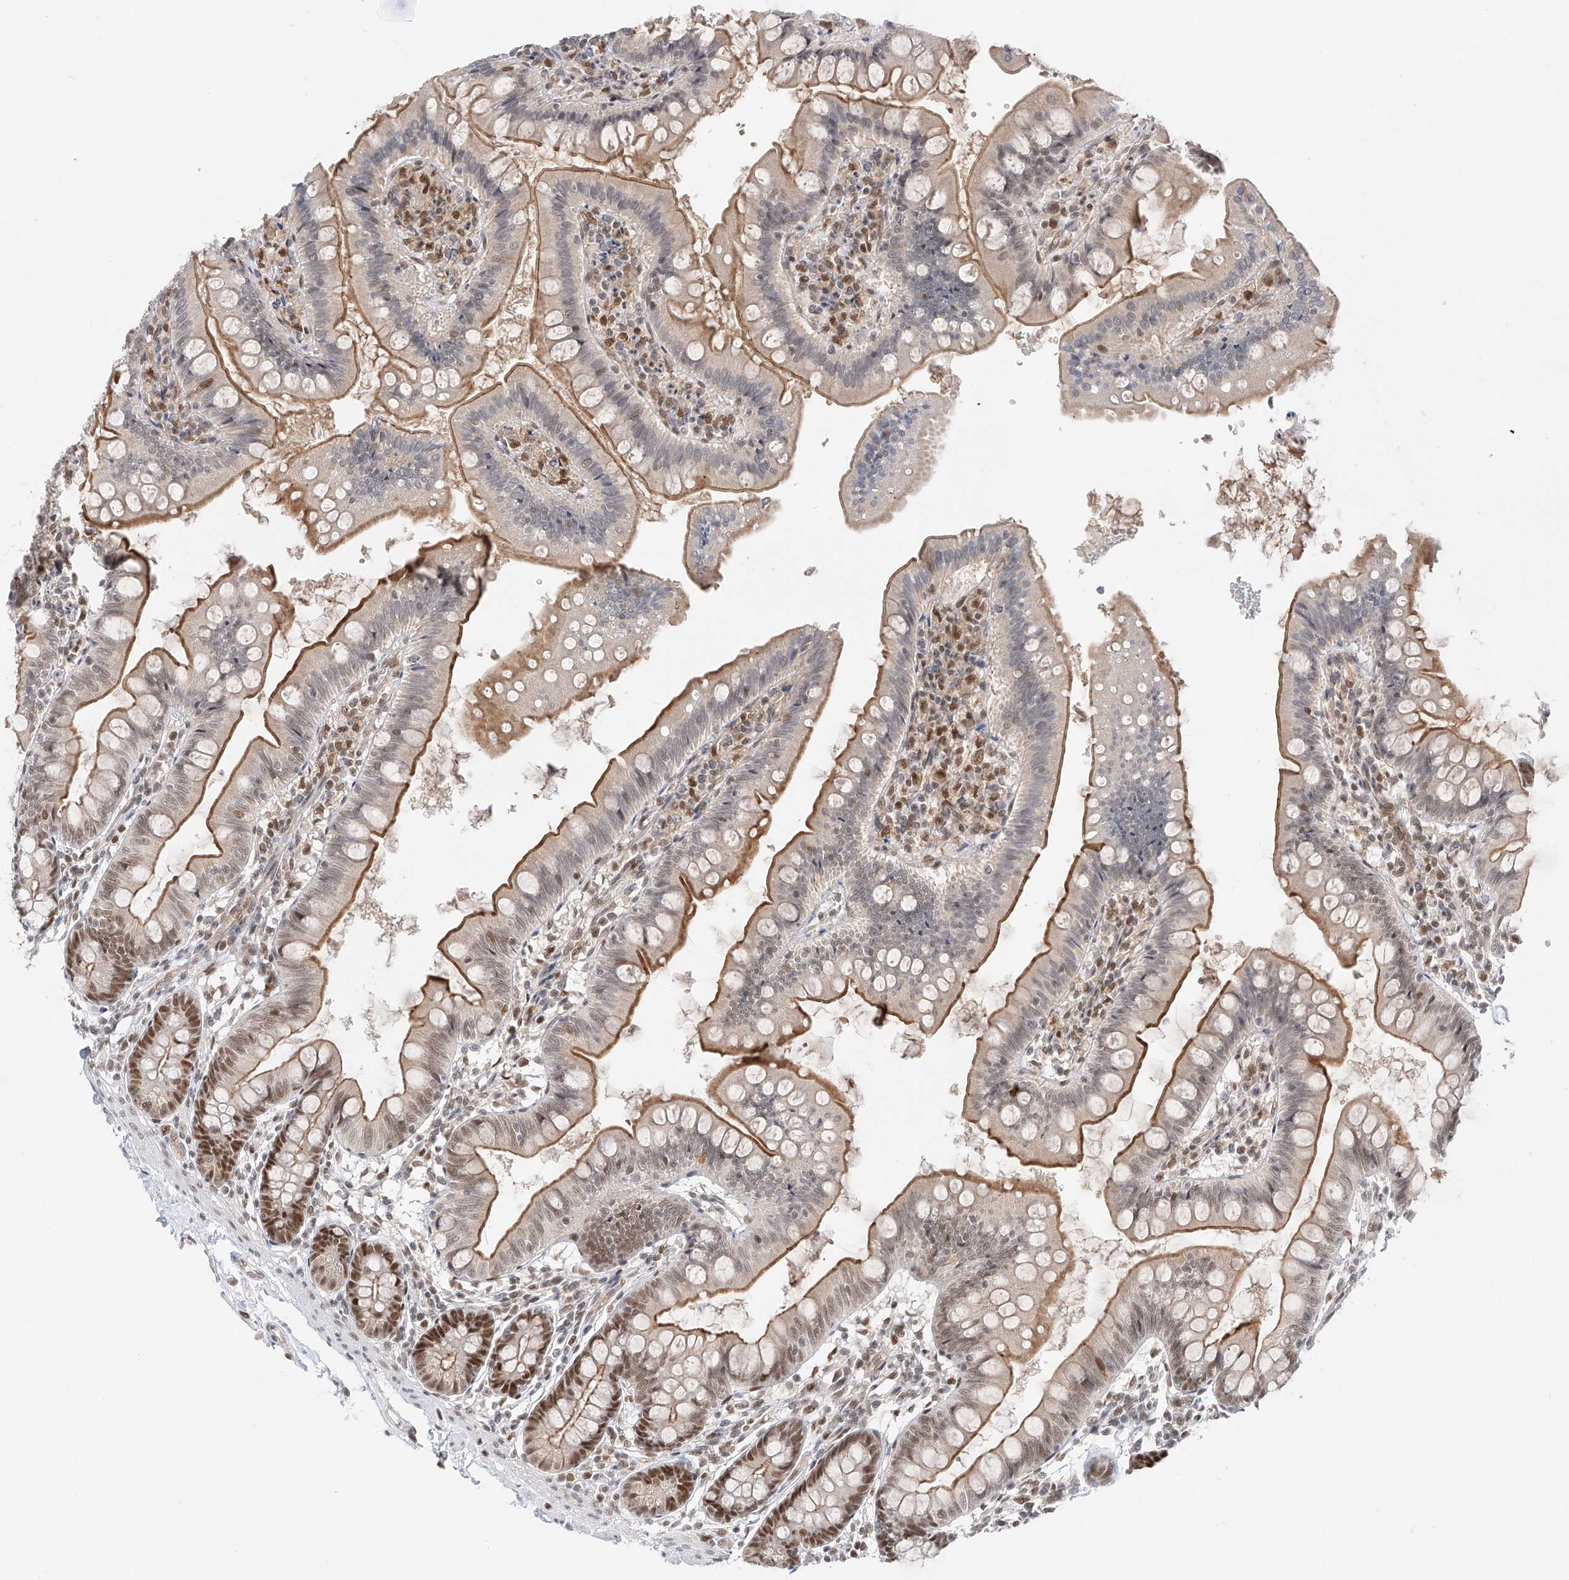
{"staining": {"intensity": "strong", "quantity": ">75%", "location": "cytoplasmic/membranous,nuclear"}, "tissue": "small intestine", "cell_type": "Glandular cells", "image_type": "normal", "snomed": [{"axis": "morphology", "description": "Normal tissue, NOS"}, {"axis": "topography", "description": "Small intestine"}], "caption": "Small intestine stained with IHC demonstrates strong cytoplasmic/membranous,nuclear expression in about >75% of glandular cells.", "gene": "POGK", "patient": {"sex": "male", "age": 7}}